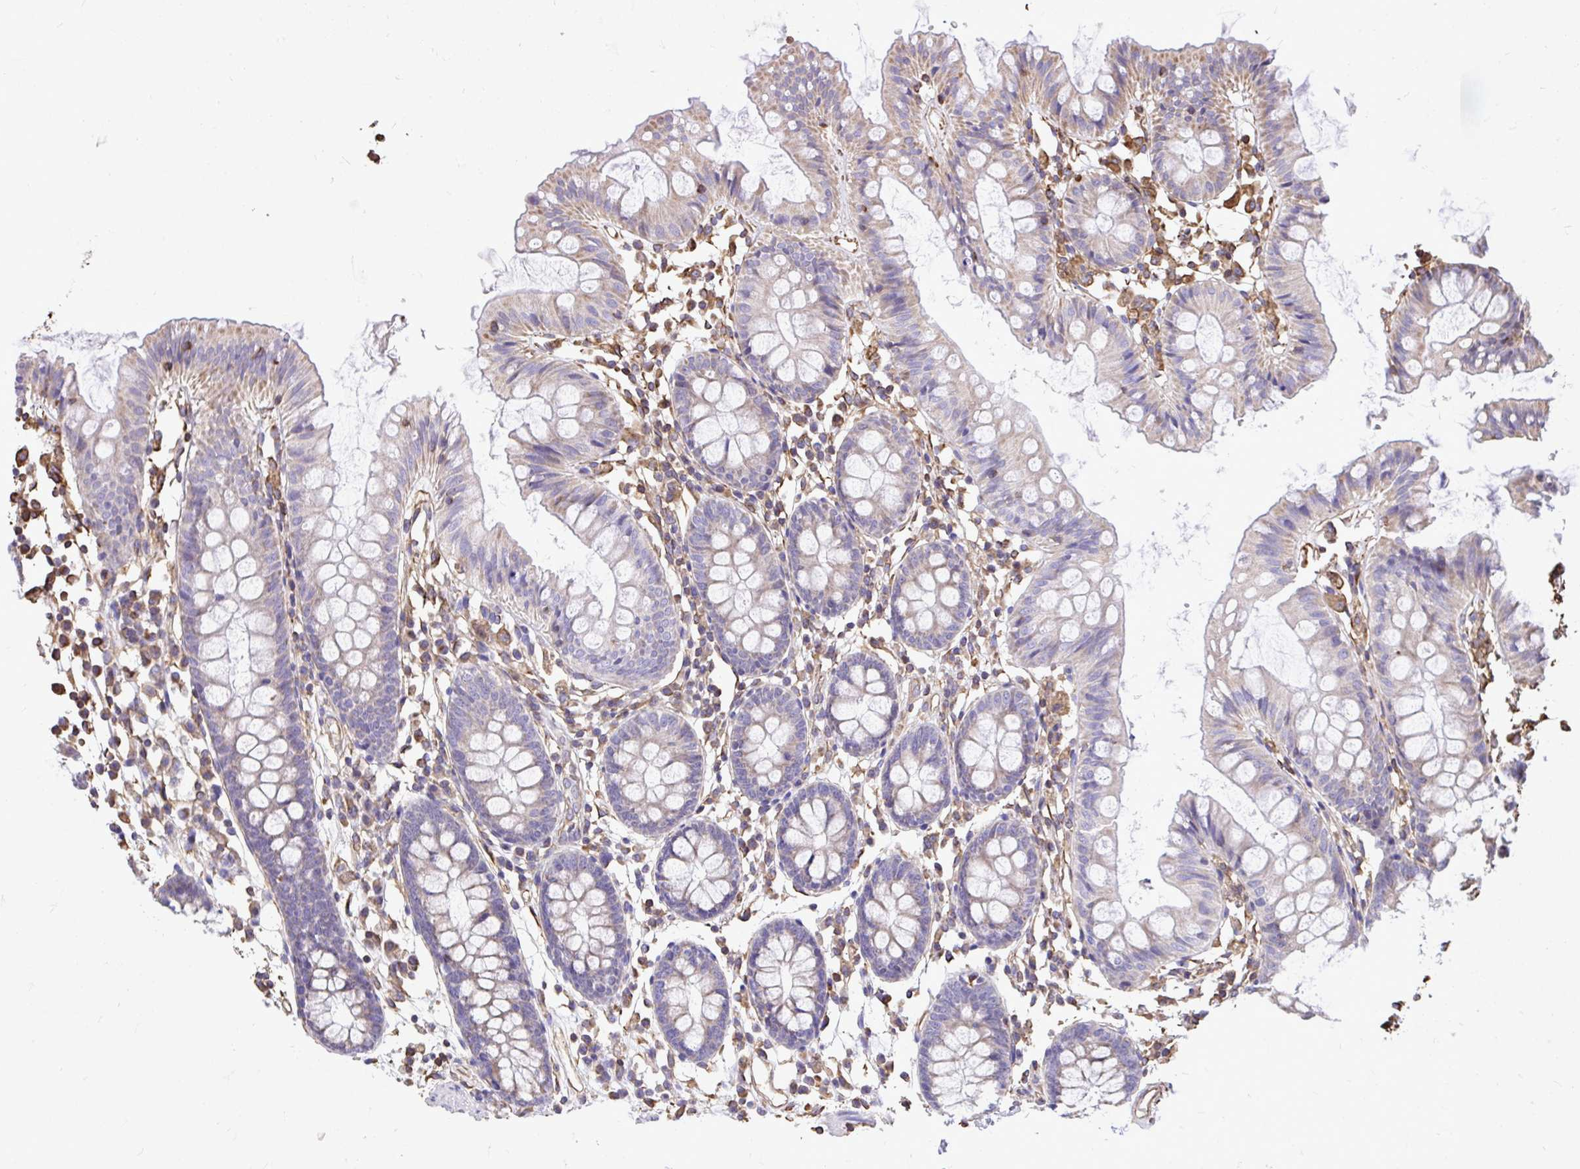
{"staining": {"intensity": "strong", "quantity": ">75%", "location": "cytoplasmic/membranous"}, "tissue": "colon", "cell_type": "Endothelial cells", "image_type": "normal", "snomed": [{"axis": "morphology", "description": "Normal tissue, NOS"}, {"axis": "topography", "description": "Colon"}], "caption": "An immunohistochemistry (IHC) photomicrograph of normal tissue is shown. Protein staining in brown highlights strong cytoplasmic/membranous positivity in colon within endothelial cells. Nuclei are stained in blue.", "gene": "RNF103", "patient": {"sex": "female", "age": 84}}